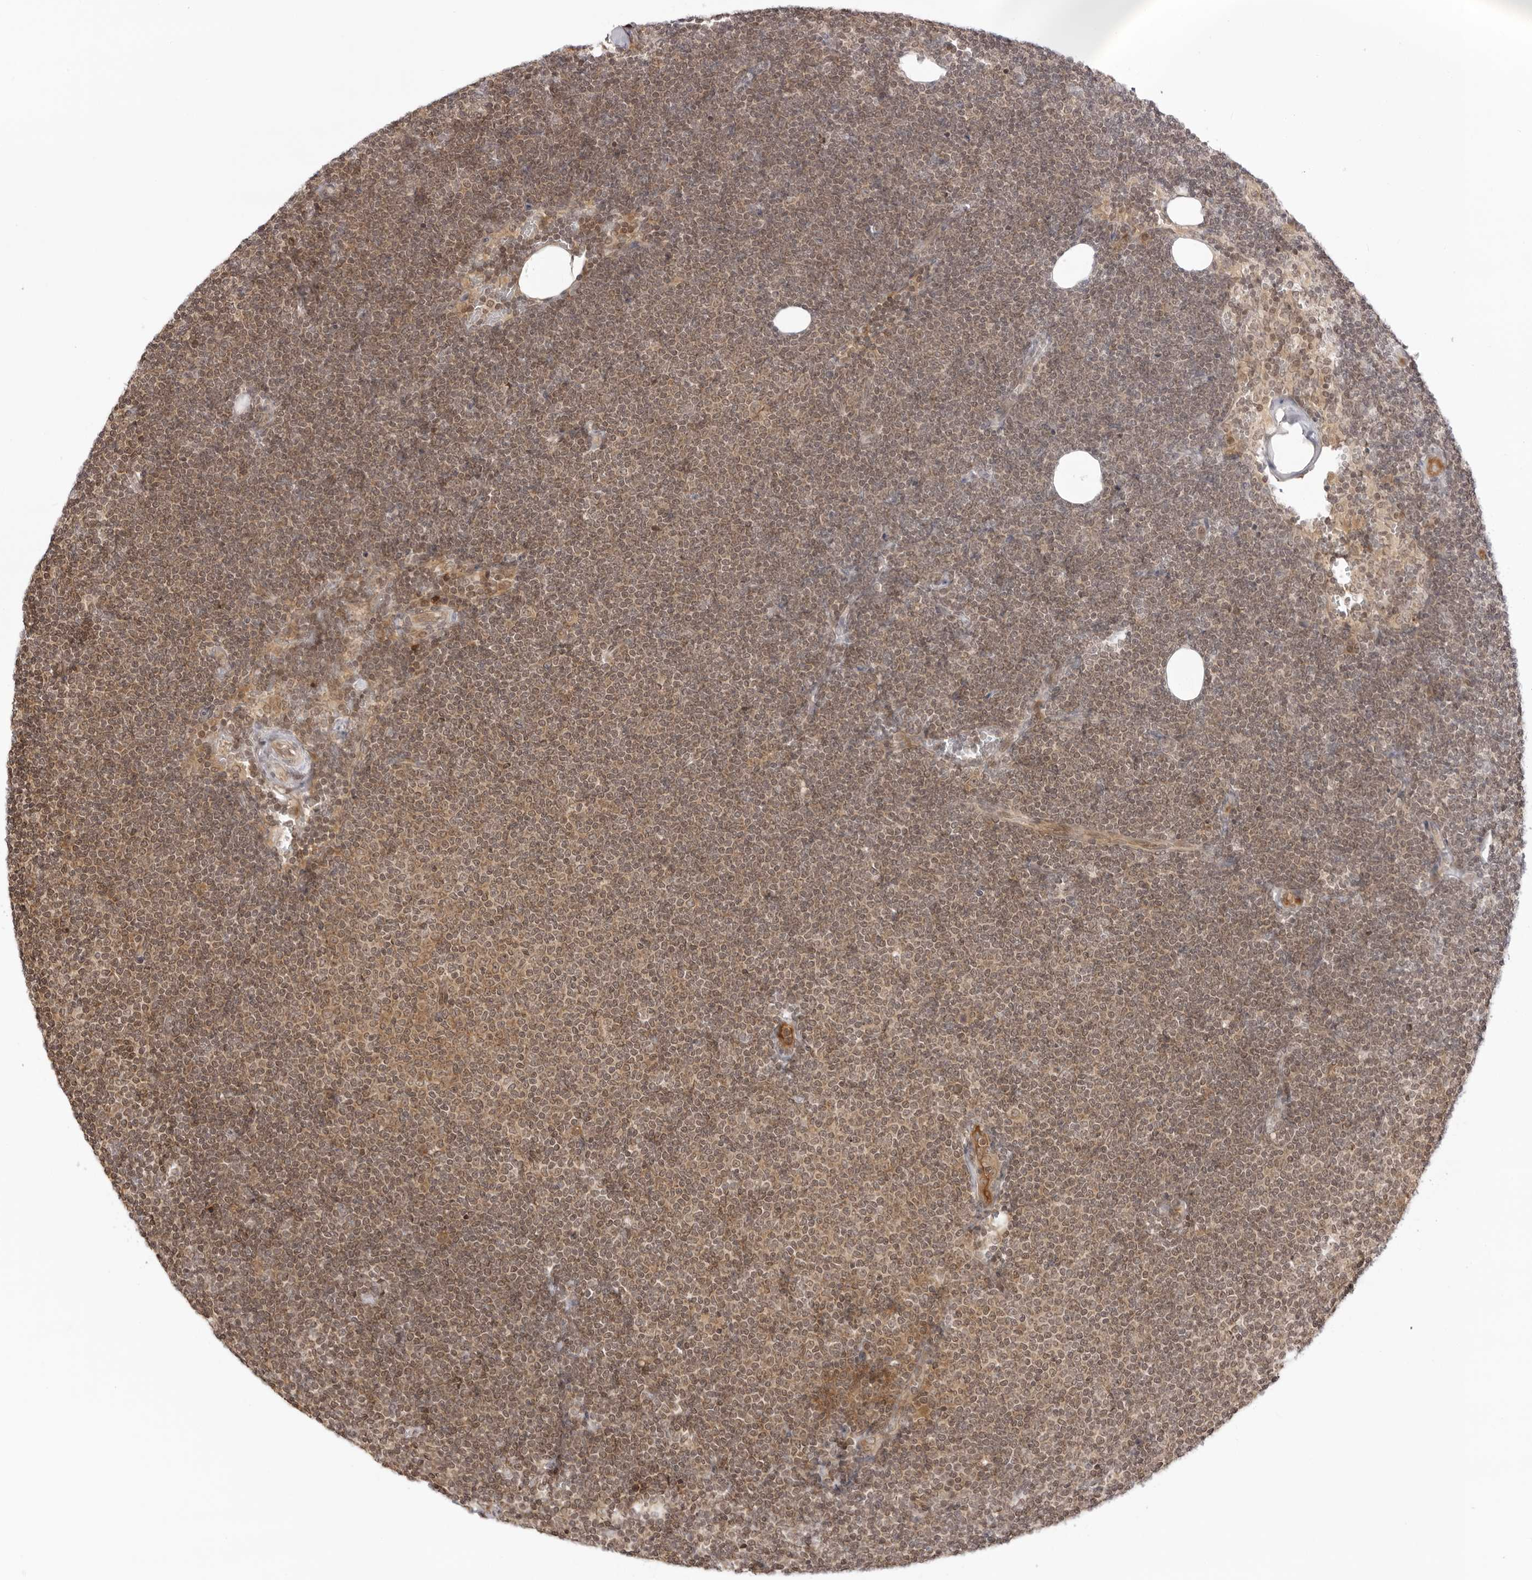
{"staining": {"intensity": "moderate", "quantity": ">75%", "location": "cytoplasmic/membranous,nuclear"}, "tissue": "lymphoma", "cell_type": "Tumor cells", "image_type": "cancer", "snomed": [{"axis": "morphology", "description": "Malignant lymphoma, non-Hodgkin's type, Low grade"}, {"axis": "topography", "description": "Lymph node"}], "caption": "About >75% of tumor cells in human lymphoma exhibit moderate cytoplasmic/membranous and nuclear protein staining as visualized by brown immunohistochemical staining.", "gene": "PRRC2C", "patient": {"sex": "female", "age": 53}}